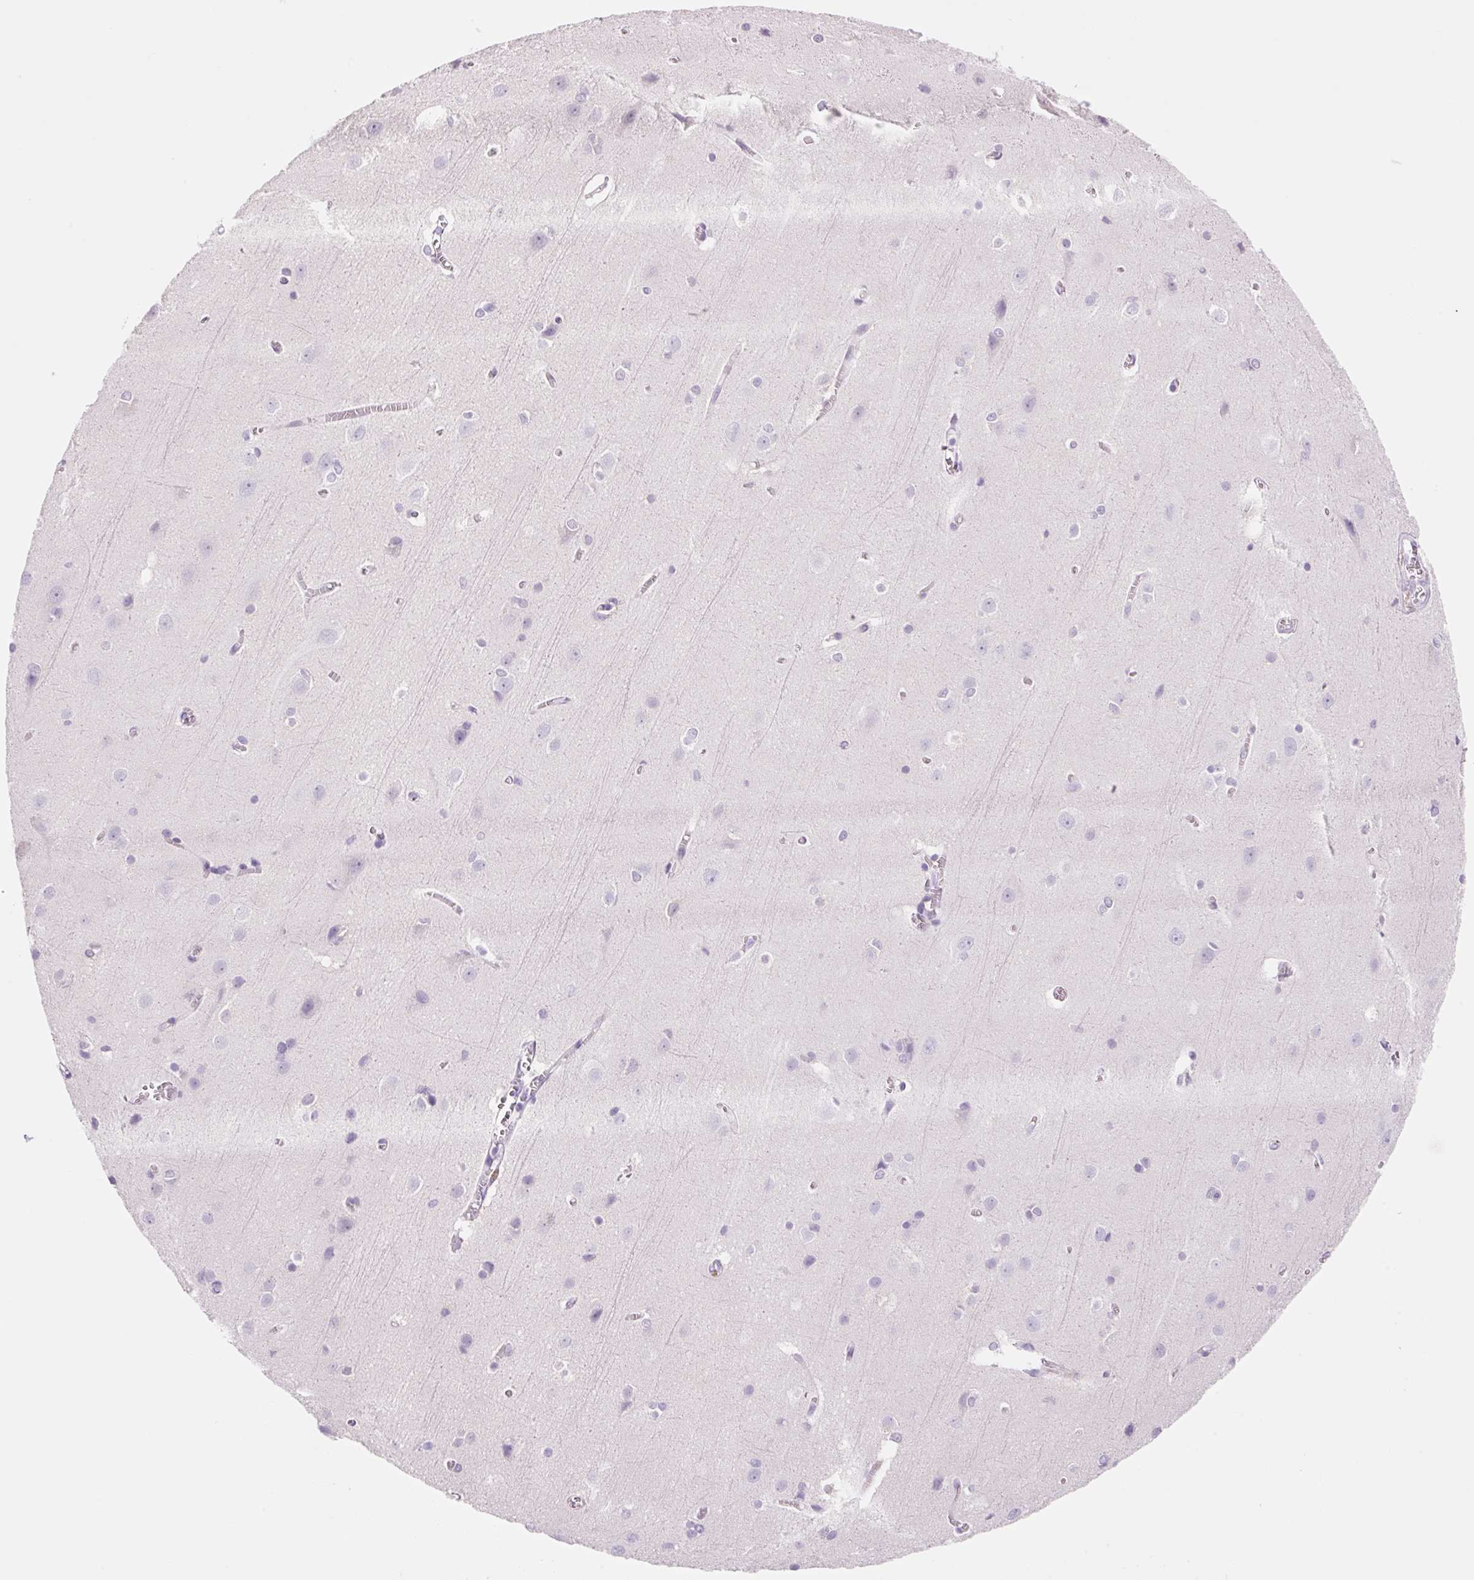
{"staining": {"intensity": "negative", "quantity": "none", "location": "none"}, "tissue": "cerebral cortex", "cell_type": "Endothelial cells", "image_type": "normal", "snomed": [{"axis": "morphology", "description": "Normal tissue, NOS"}, {"axis": "topography", "description": "Cerebral cortex"}], "caption": "High power microscopy image of an immunohistochemistry (IHC) image of normal cerebral cortex, revealing no significant staining in endothelial cells.", "gene": "FABP5", "patient": {"sex": "male", "age": 37}}